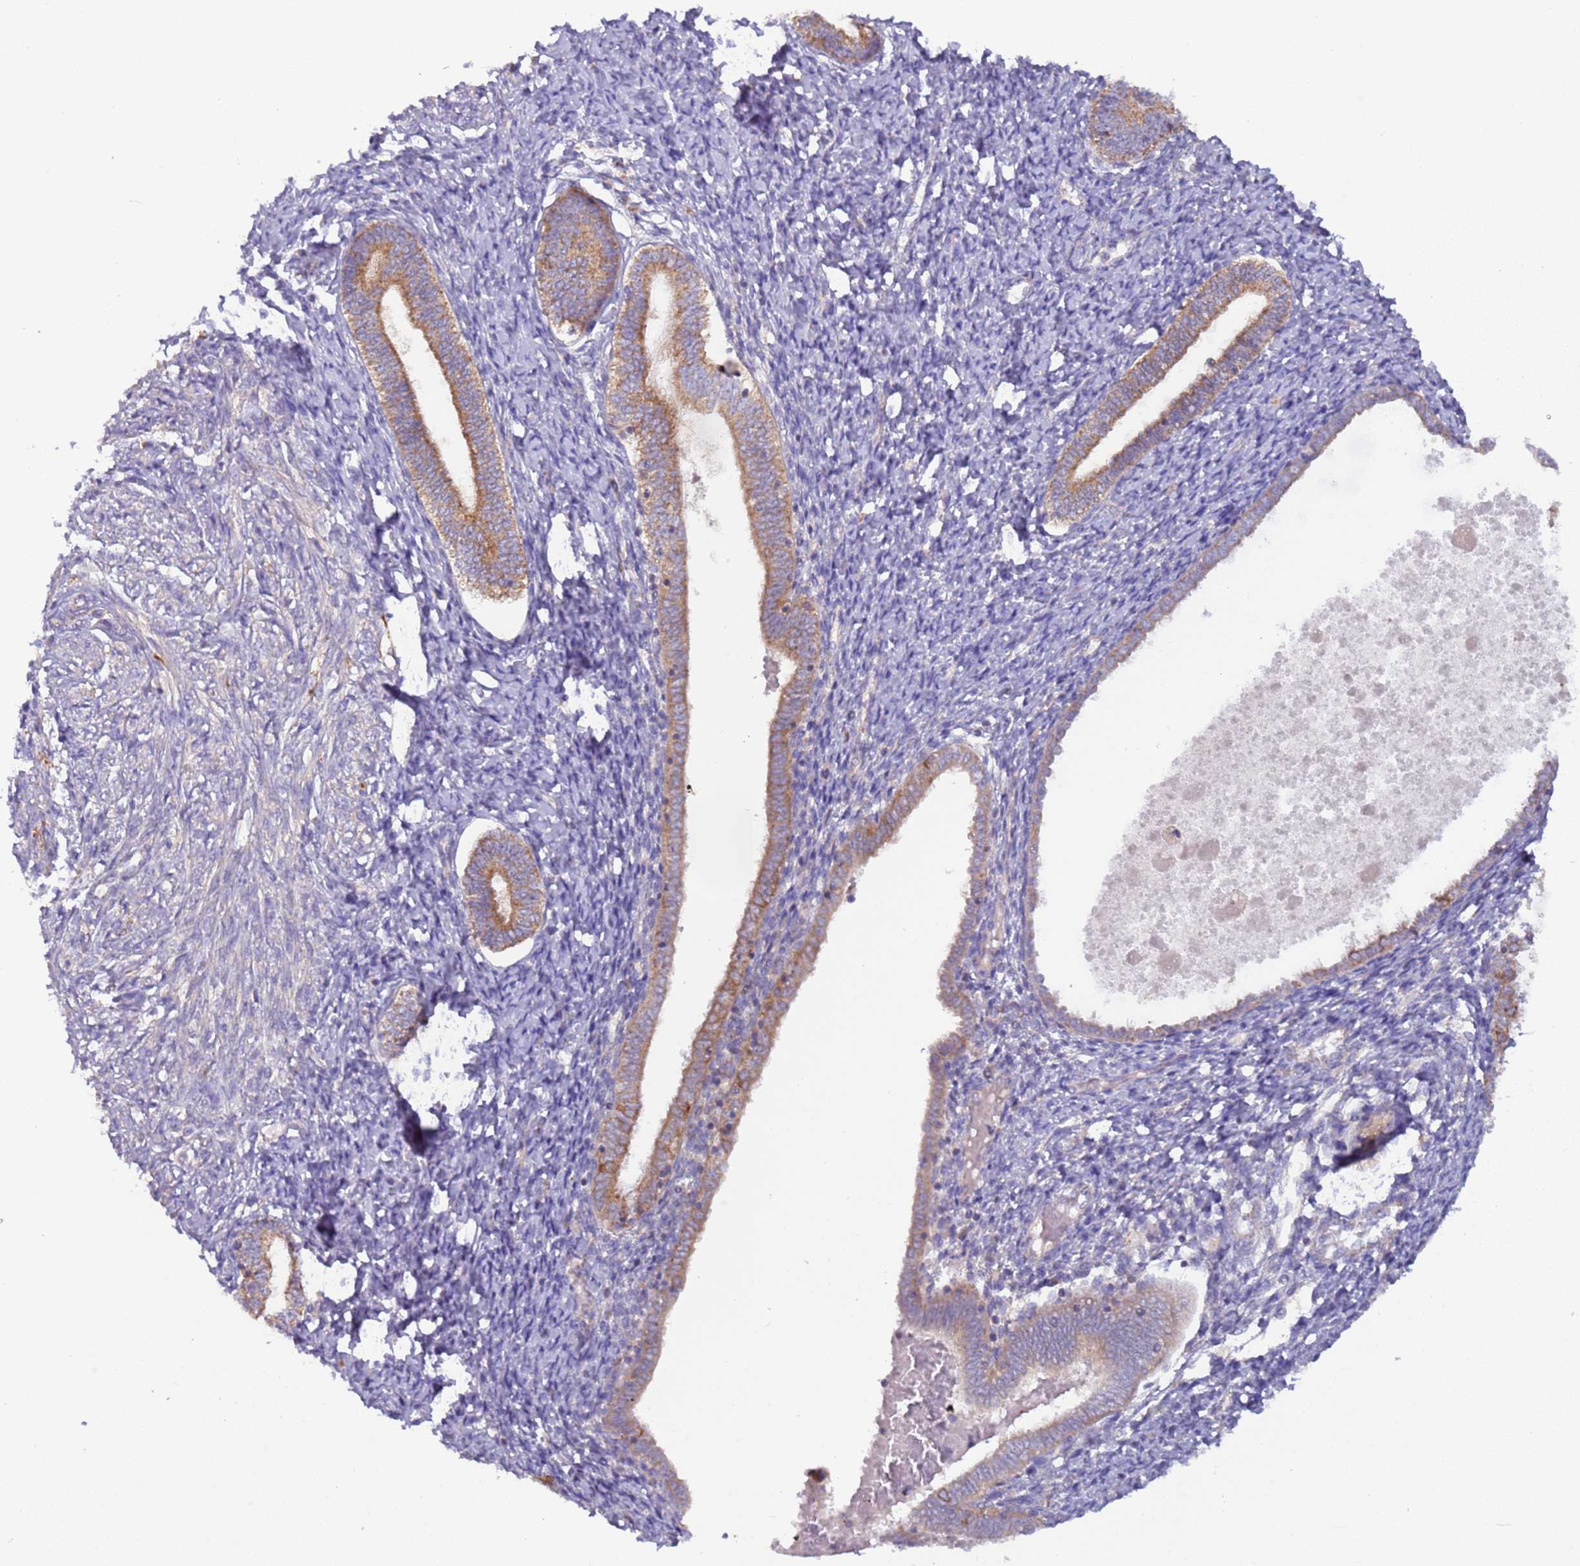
{"staining": {"intensity": "negative", "quantity": "none", "location": "none"}, "tissue": "endometrium", "cell_type": "Cells in endometrial stroma", "image_type": "normal", "snomed": [{"axis": "morphology", "description": "Normal tissue, NOS"}, {"axis": "topography", "description": "Endometrium"}], "caption": "This is an immunohistochemistry (IHC) micrograph of benign endometrium. There is no expression in cells in endometrial stroma.", "gene": "UQCRQ", "patient": {"sex": "female", "age": 72}}